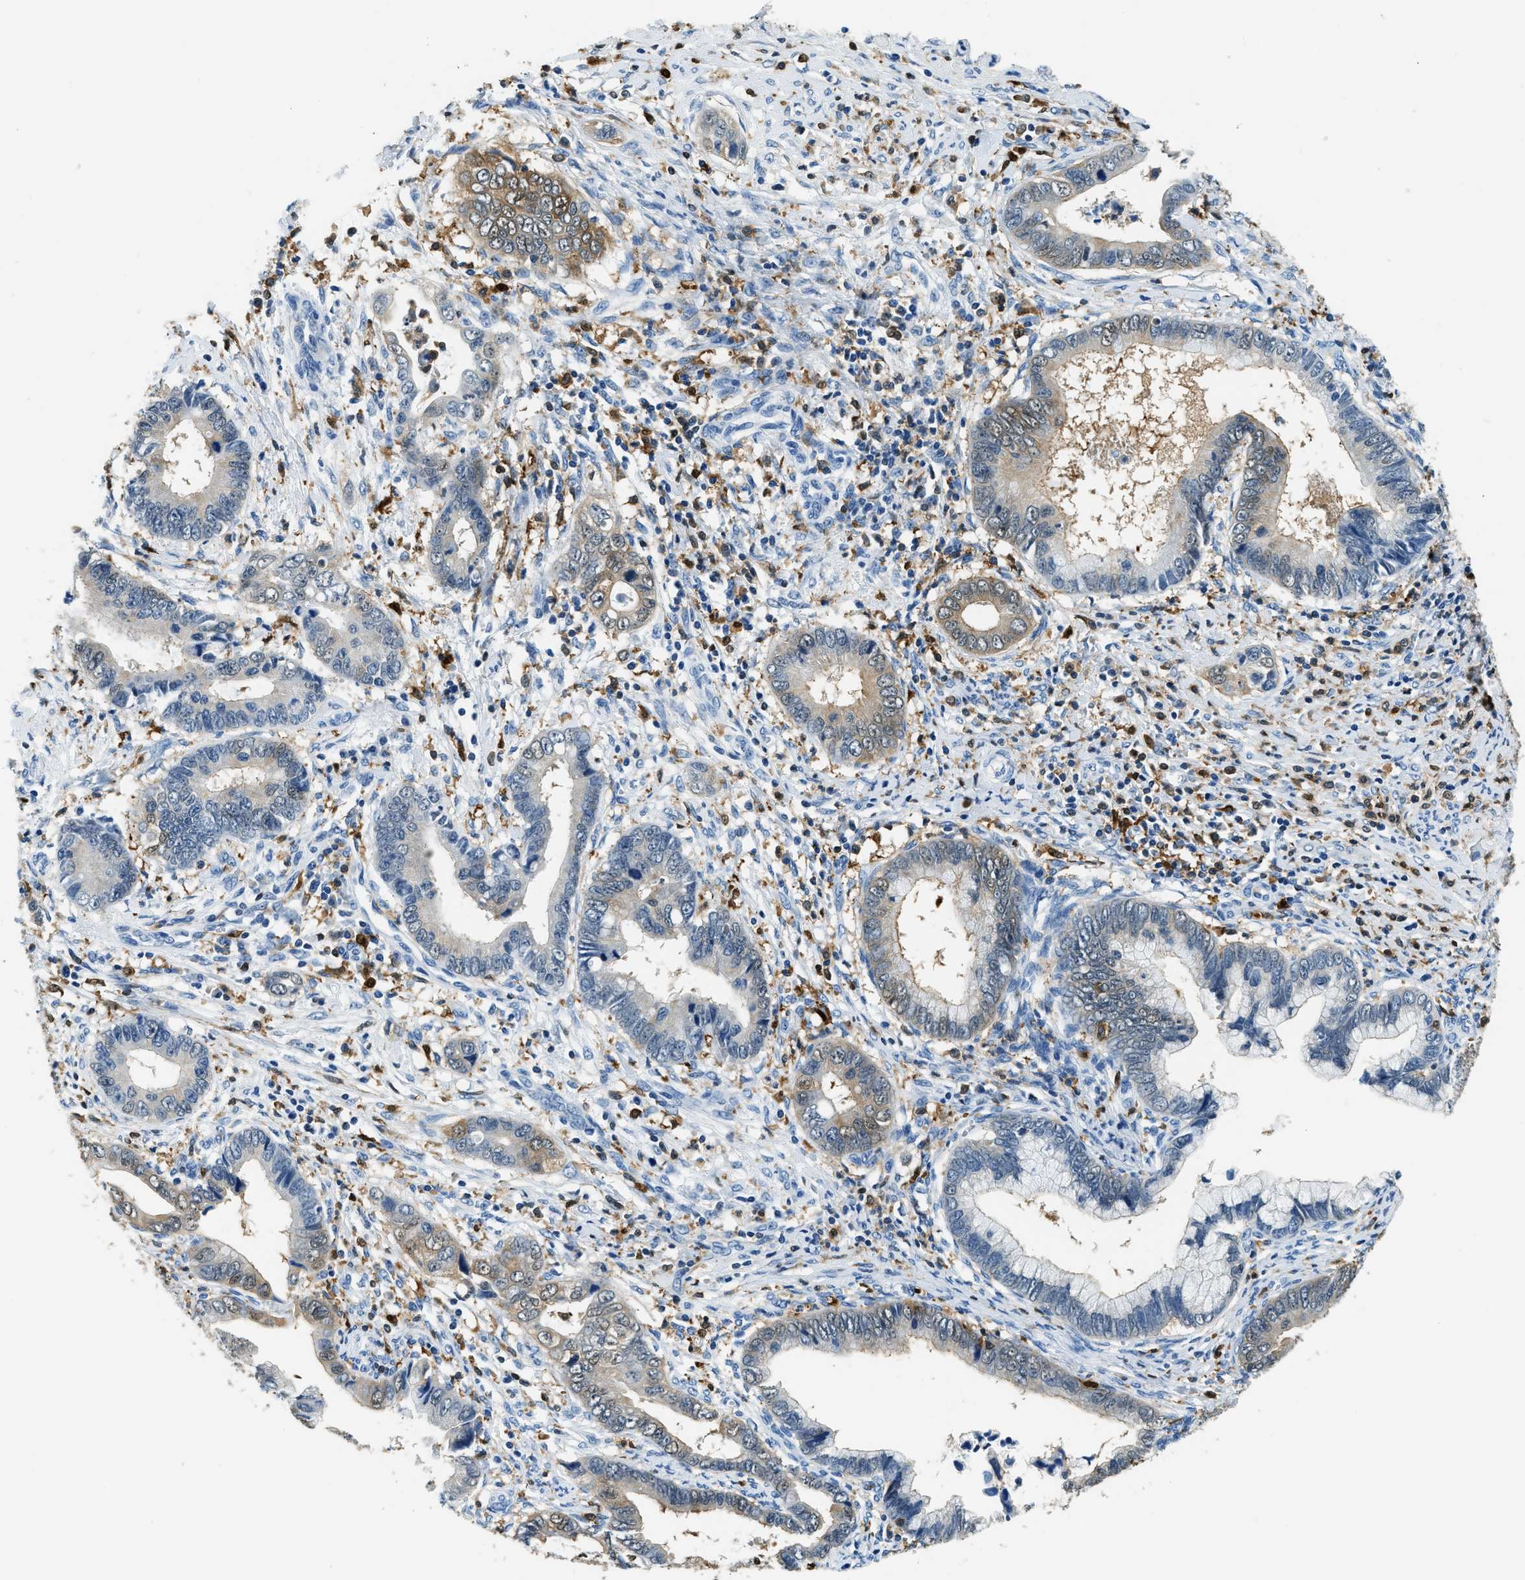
{"staining": {"intensity": "moderate", "quantity": "<25%", "location": "cytoplasmic/membranous"}, "tissue": "cervical cancer", "cell_type": "Tumor cells", "image_type": "cancer", "snomed": [{"axis": "morphology", "description": "Adenocarcinoma, NOS"}, {"axis": "topography", "description": "Cervix"}], "caption": "IHC of cervical cancer displays low levels of moderate cytoplasmic/membranous expression in about <25% of tumor cells. The staining was performed using DAB (3,3'-diaminobenzidine), with brown indicating positive protein expression. Nuclei are stained blue with hematoxylin.", "gene": "CAPG", "patient": {"sex": "female", "age": 44}}